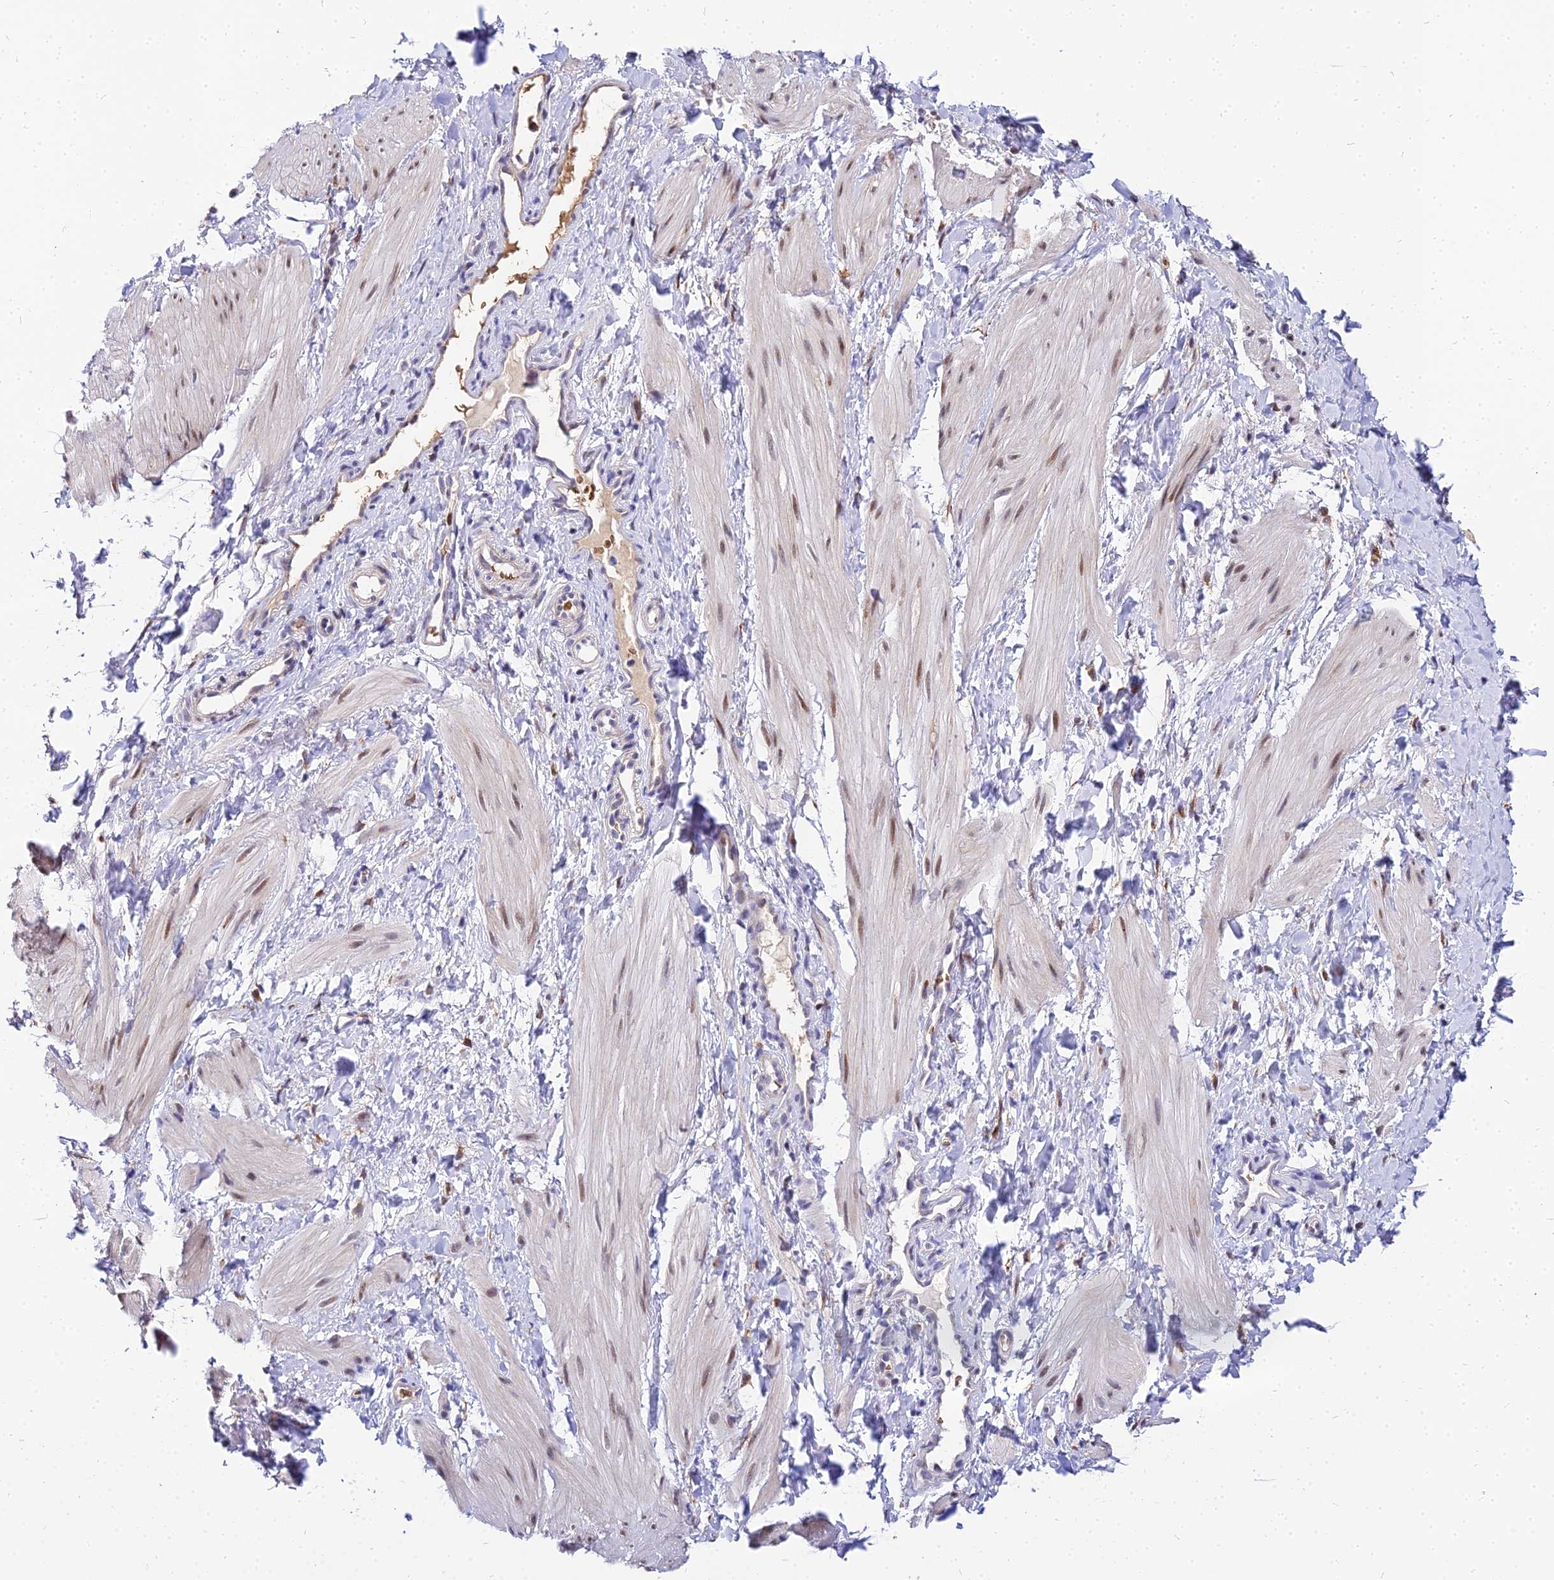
{"staining": {"intensity": "moderate", "quantity": "25%-75%", "location": "nuclear"}, "tissue": "smooth muscle", "cell_type": "Smooth muscle cells", "image_type": "normal", "snomed": [{"axis": "morphology", "description": "Normal tissue, NOS"}, {"axis": "topography", "description": "Smooth muscle"}], "caption": "Moderate nuclear expression for a protein is identified in about 25%-75% of smooth muscle cells of benign smooth muscle using immunohistochemistry (IHC).", "gene": "BCL9", "patient": {"sex": "male", "age": 16}}